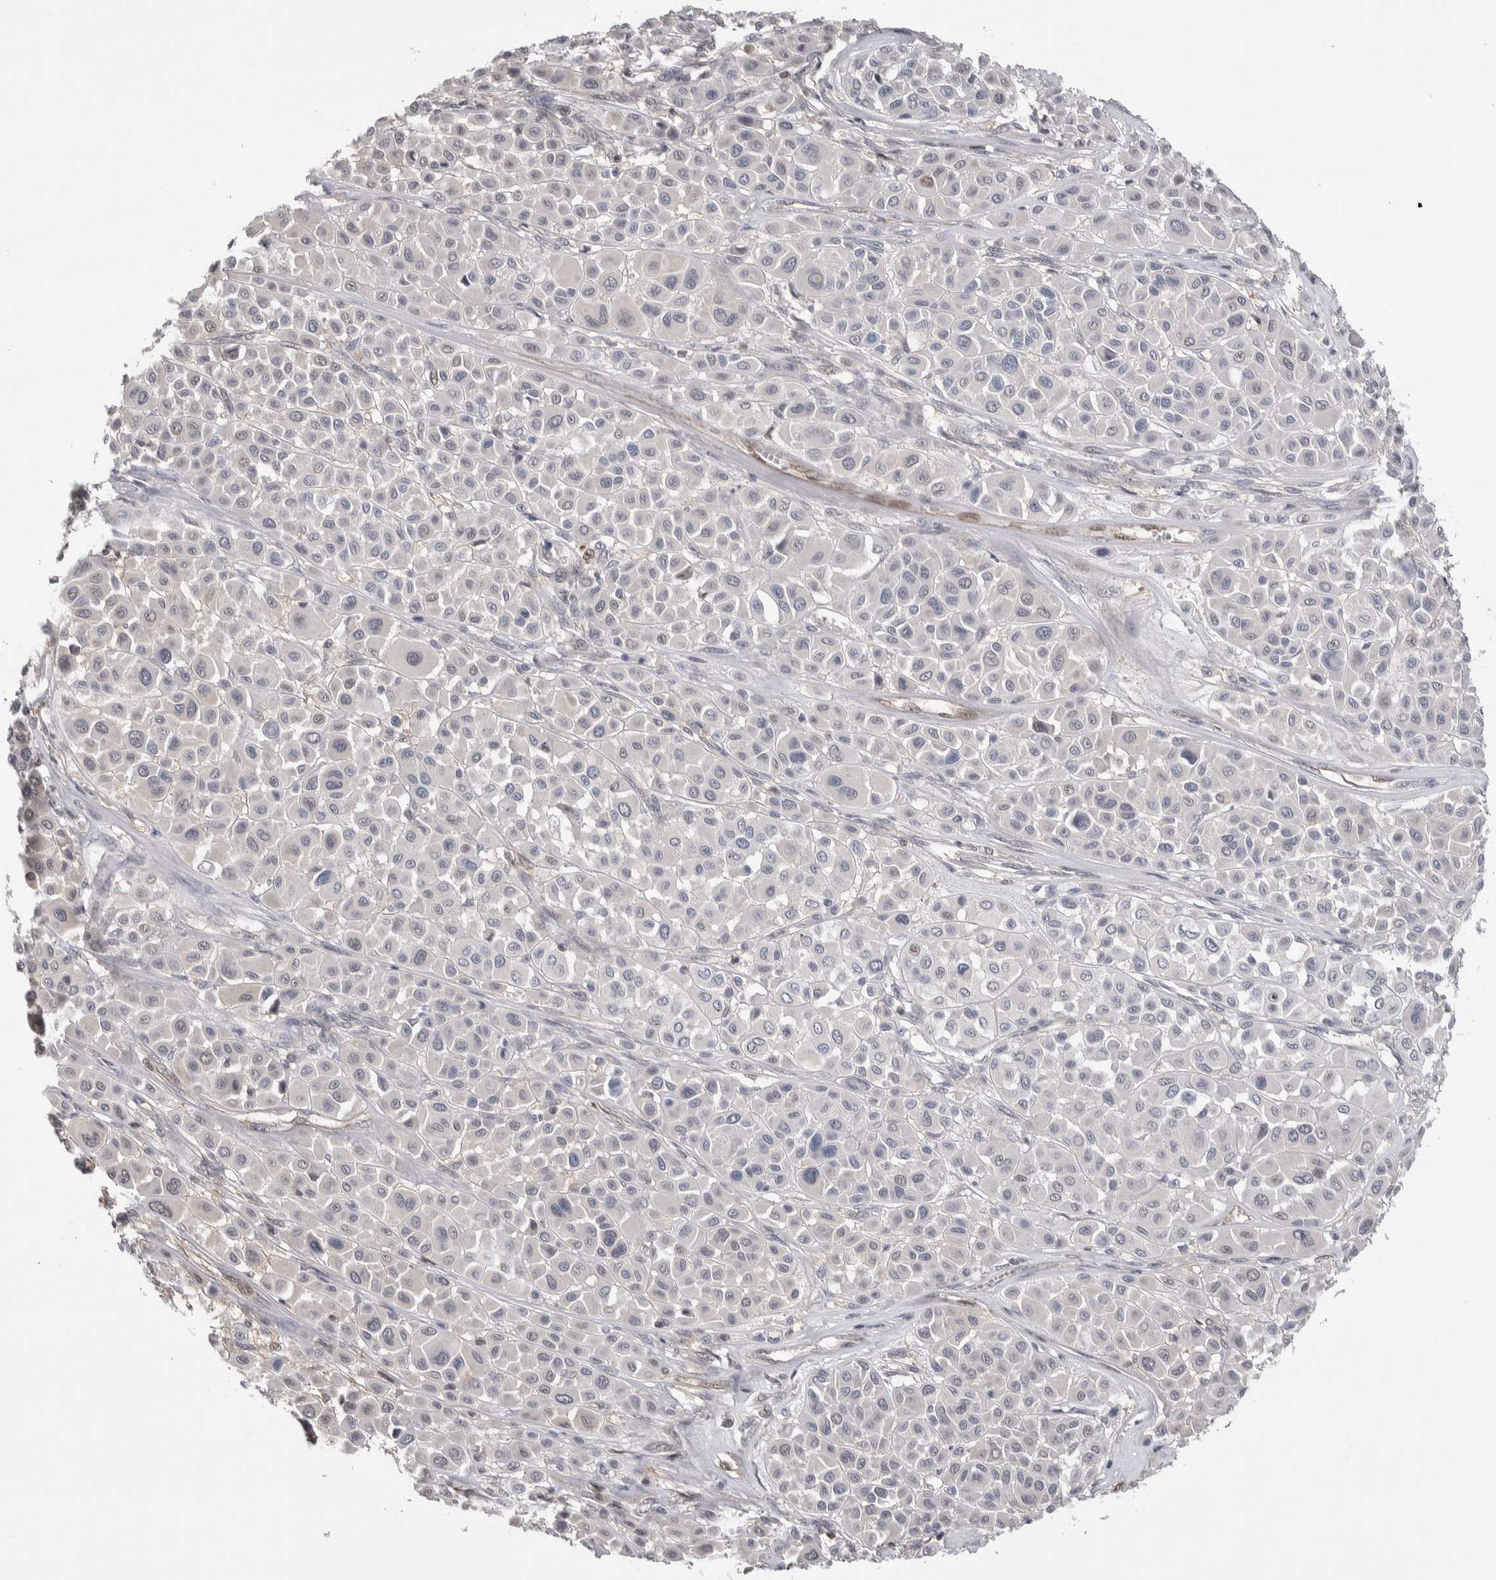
{"staining": {"intensity": "negative", "quantity": "none", "location": "none"}, "tissue": "melanoma", "cell_type": "Tumor cells", "image_type": "cancer", "snomed": [{"axis": "morphology", "description": "Malignant melanoma, Metastatic site"}, {"axis": "topography", "description": "Soft tissue"}], "caption": "Melanoma stained for a protein using immunohistochemistry exhibits no staining tumor cells.", "gene": "ZBTB49", "patient": {"sex": "male", "age": 41}}